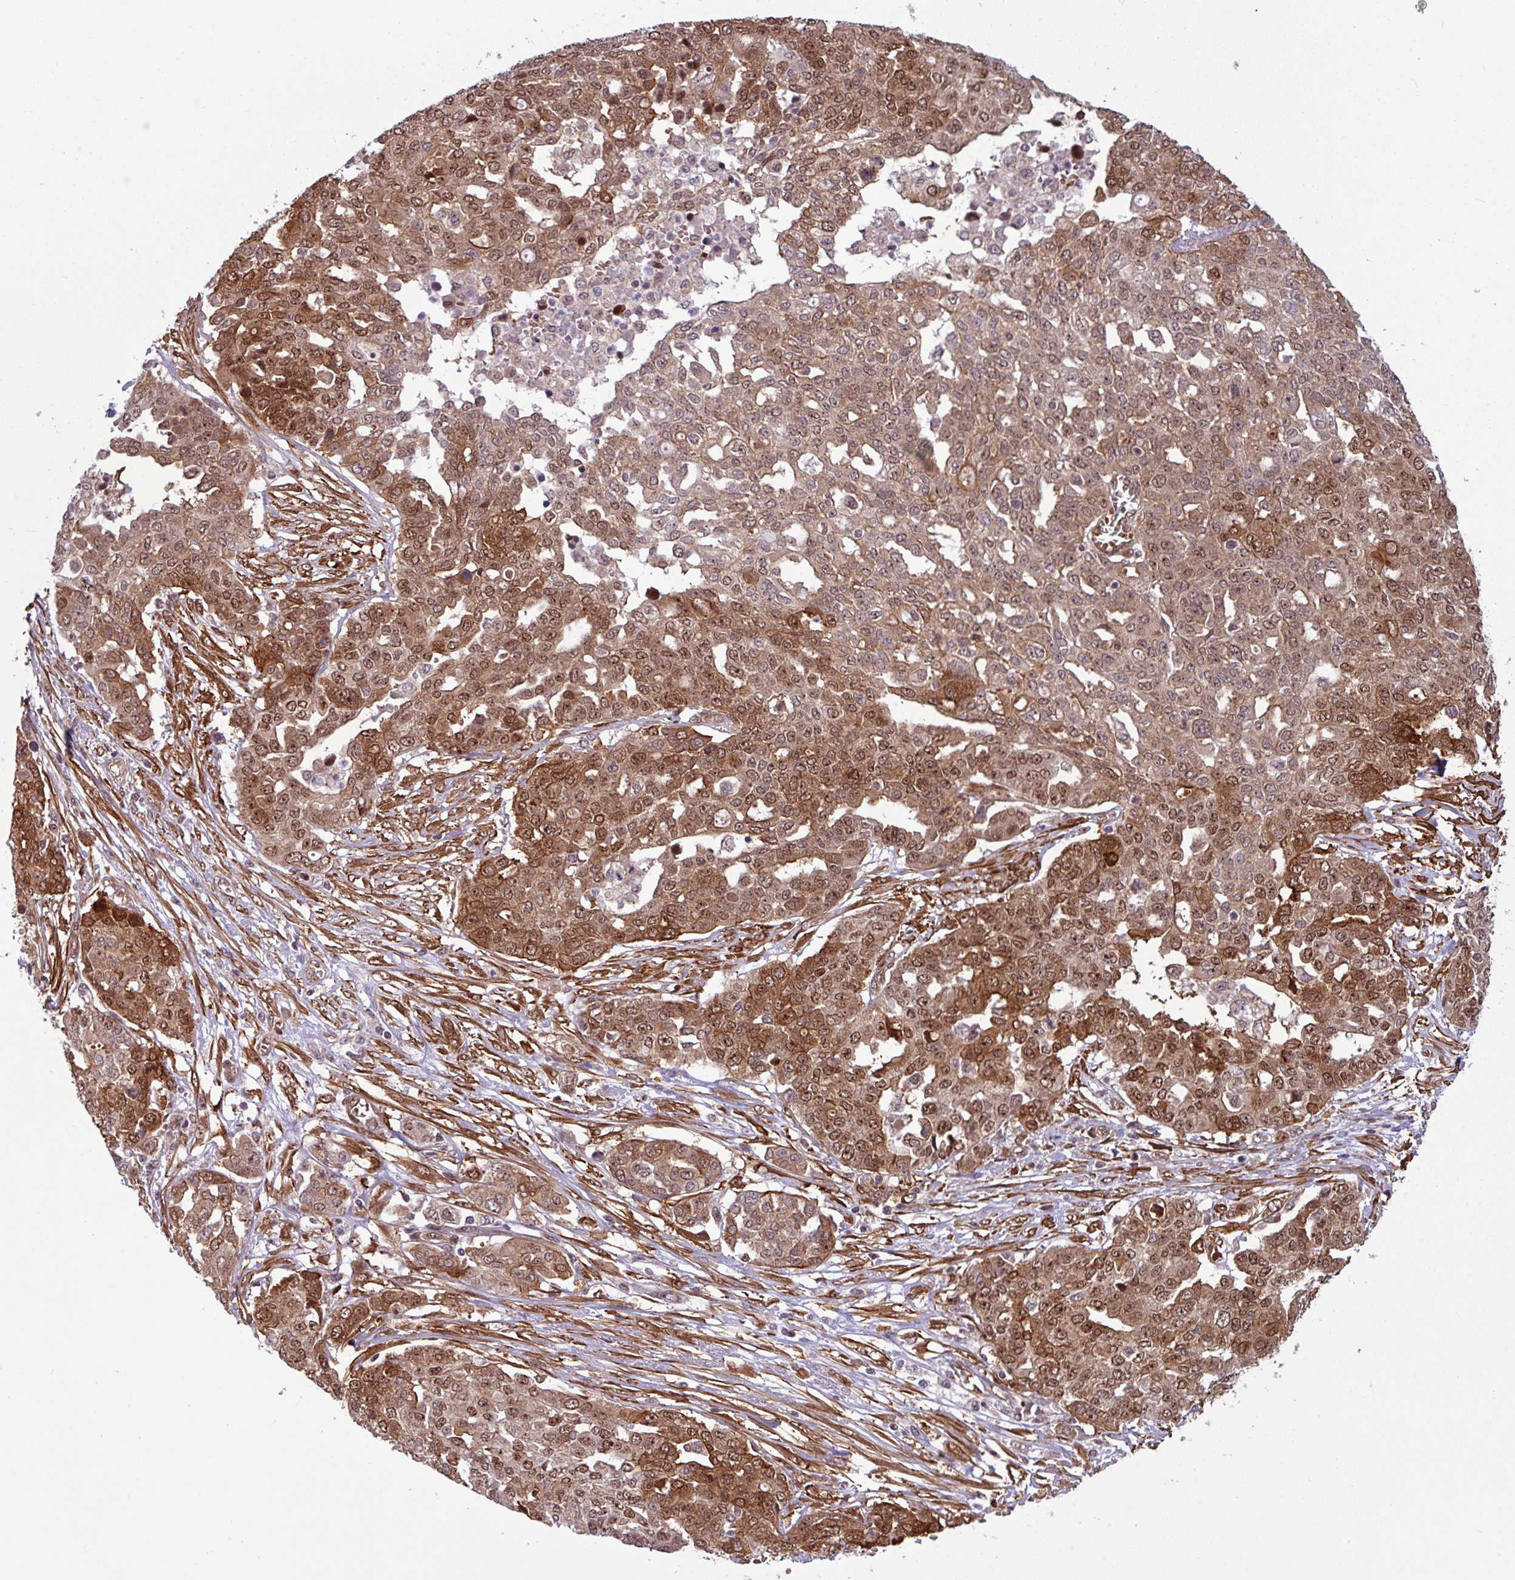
{"staining": {"intensity": "moderate", "quantity": ">75%", "location": "cytoplasmic/membranous,nuclear"}, "tissue": "ovarian cancer", "cell_type": "Tumor cells", "image_type": "cancer", "snomed": [{"axis": "morphology", "description": "Cystadenocarcinoma, serous, NOS"}, {"axis": "topography", "description": "Soft tissue"}, {"axis": "topography", "description": "Ovary"}], "caption": "This image reveals immunohistochemistry (IHC) staining of human serous cystadenocarcinoma (ovarian), with medium moderate cytoplasmic/membranous and nuclear staining in about >75% of tumor cells.", "gene": "C7orf50", "patient": {"sex": "female", "age": 57}}